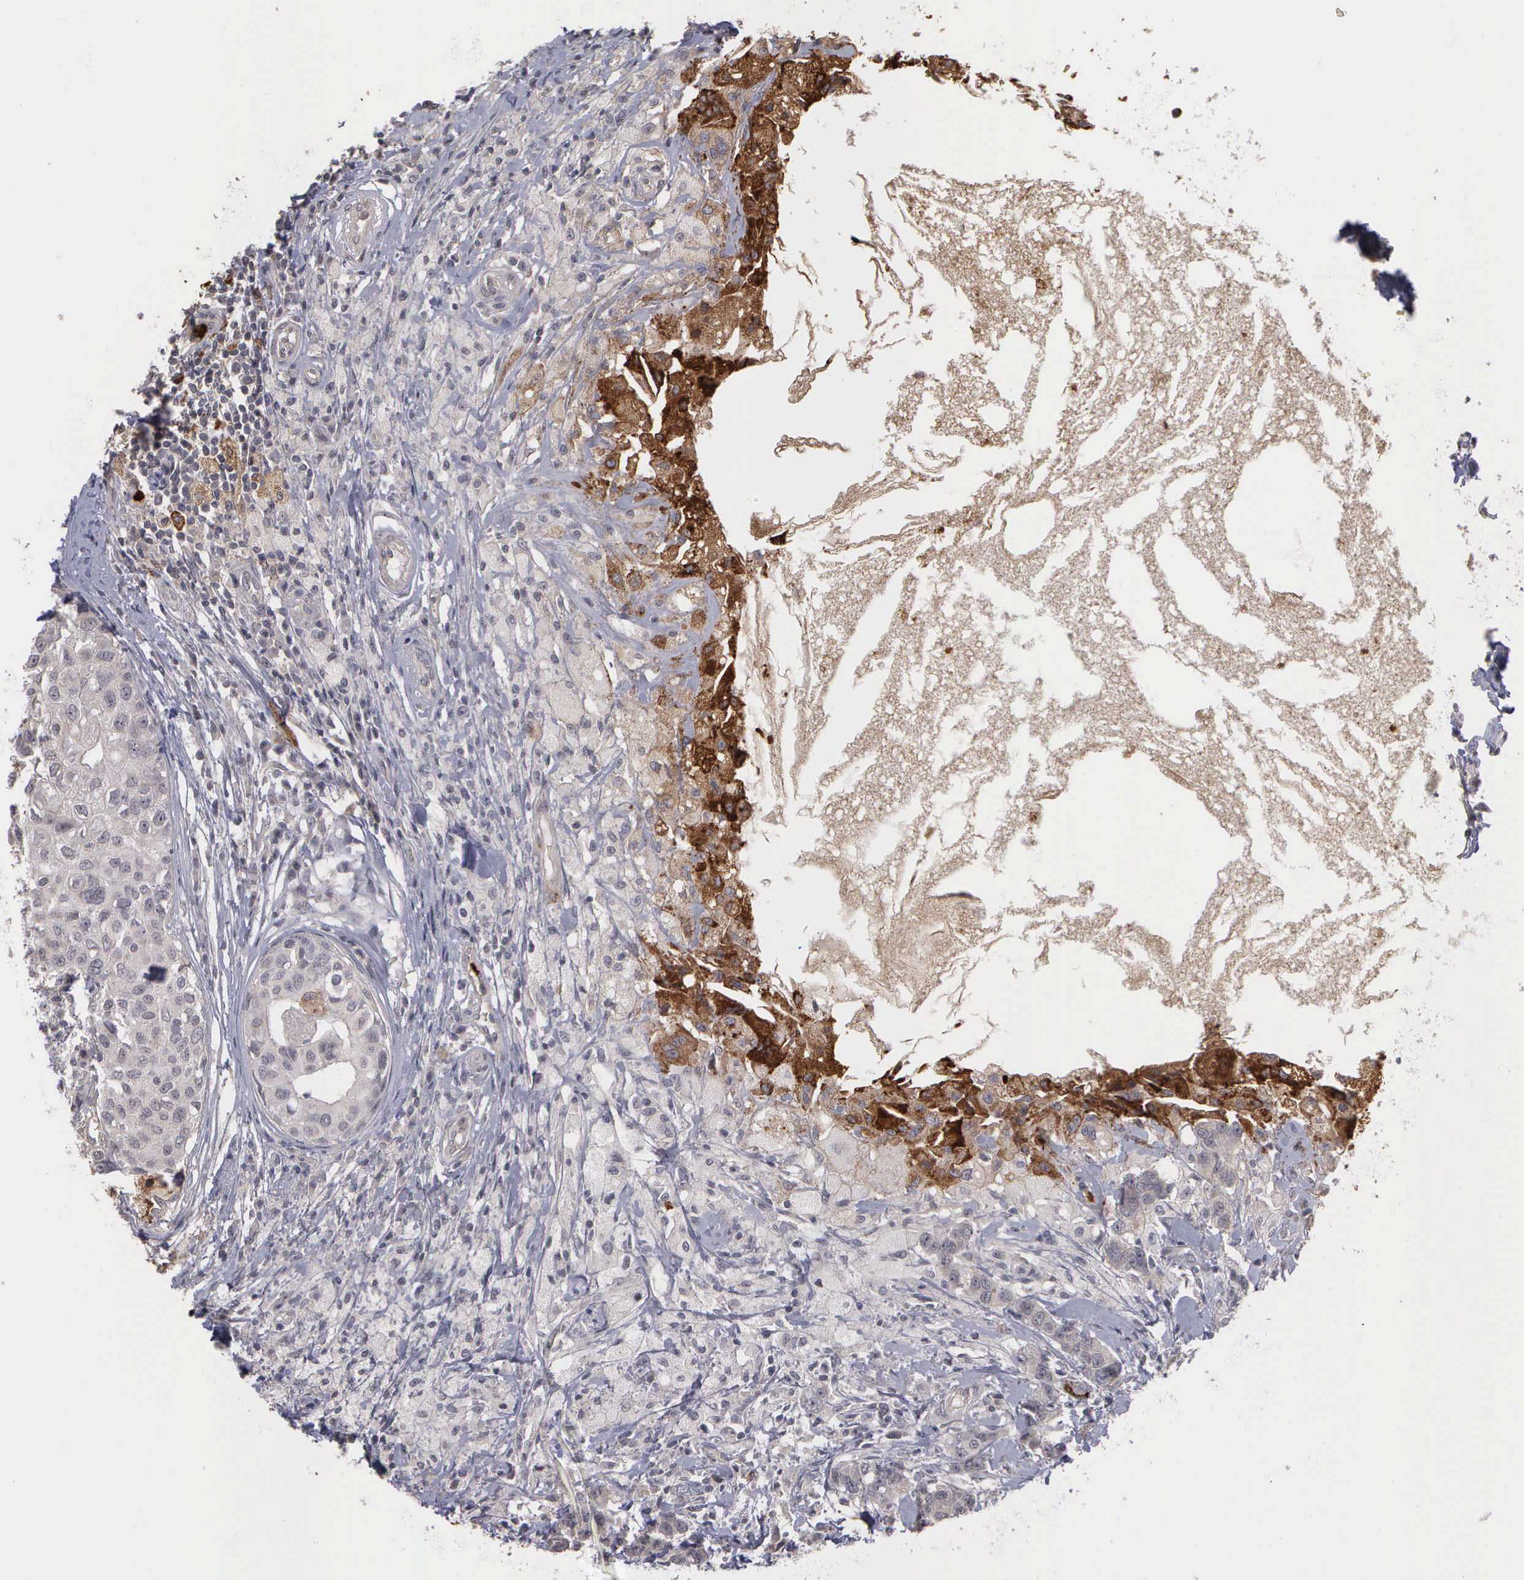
{"staining": {"intensity": "negative", "quantity": "none", "location": "none"}, "tissue": "breast cancer", "cell_type": "Tumor cells", "image_type": "cancer", "snomed": [{"axis": "morphology", "description": "Duct carcinoma"}, {"axis": "topography", "description": "Breast"}], "caption": "Breast cancer (intraductal carcinoma) stained for a protein using IHC exhibits no expression tumor cells.", "gene": "MMP9", "patient": {"sex": "female", "age": 27}}